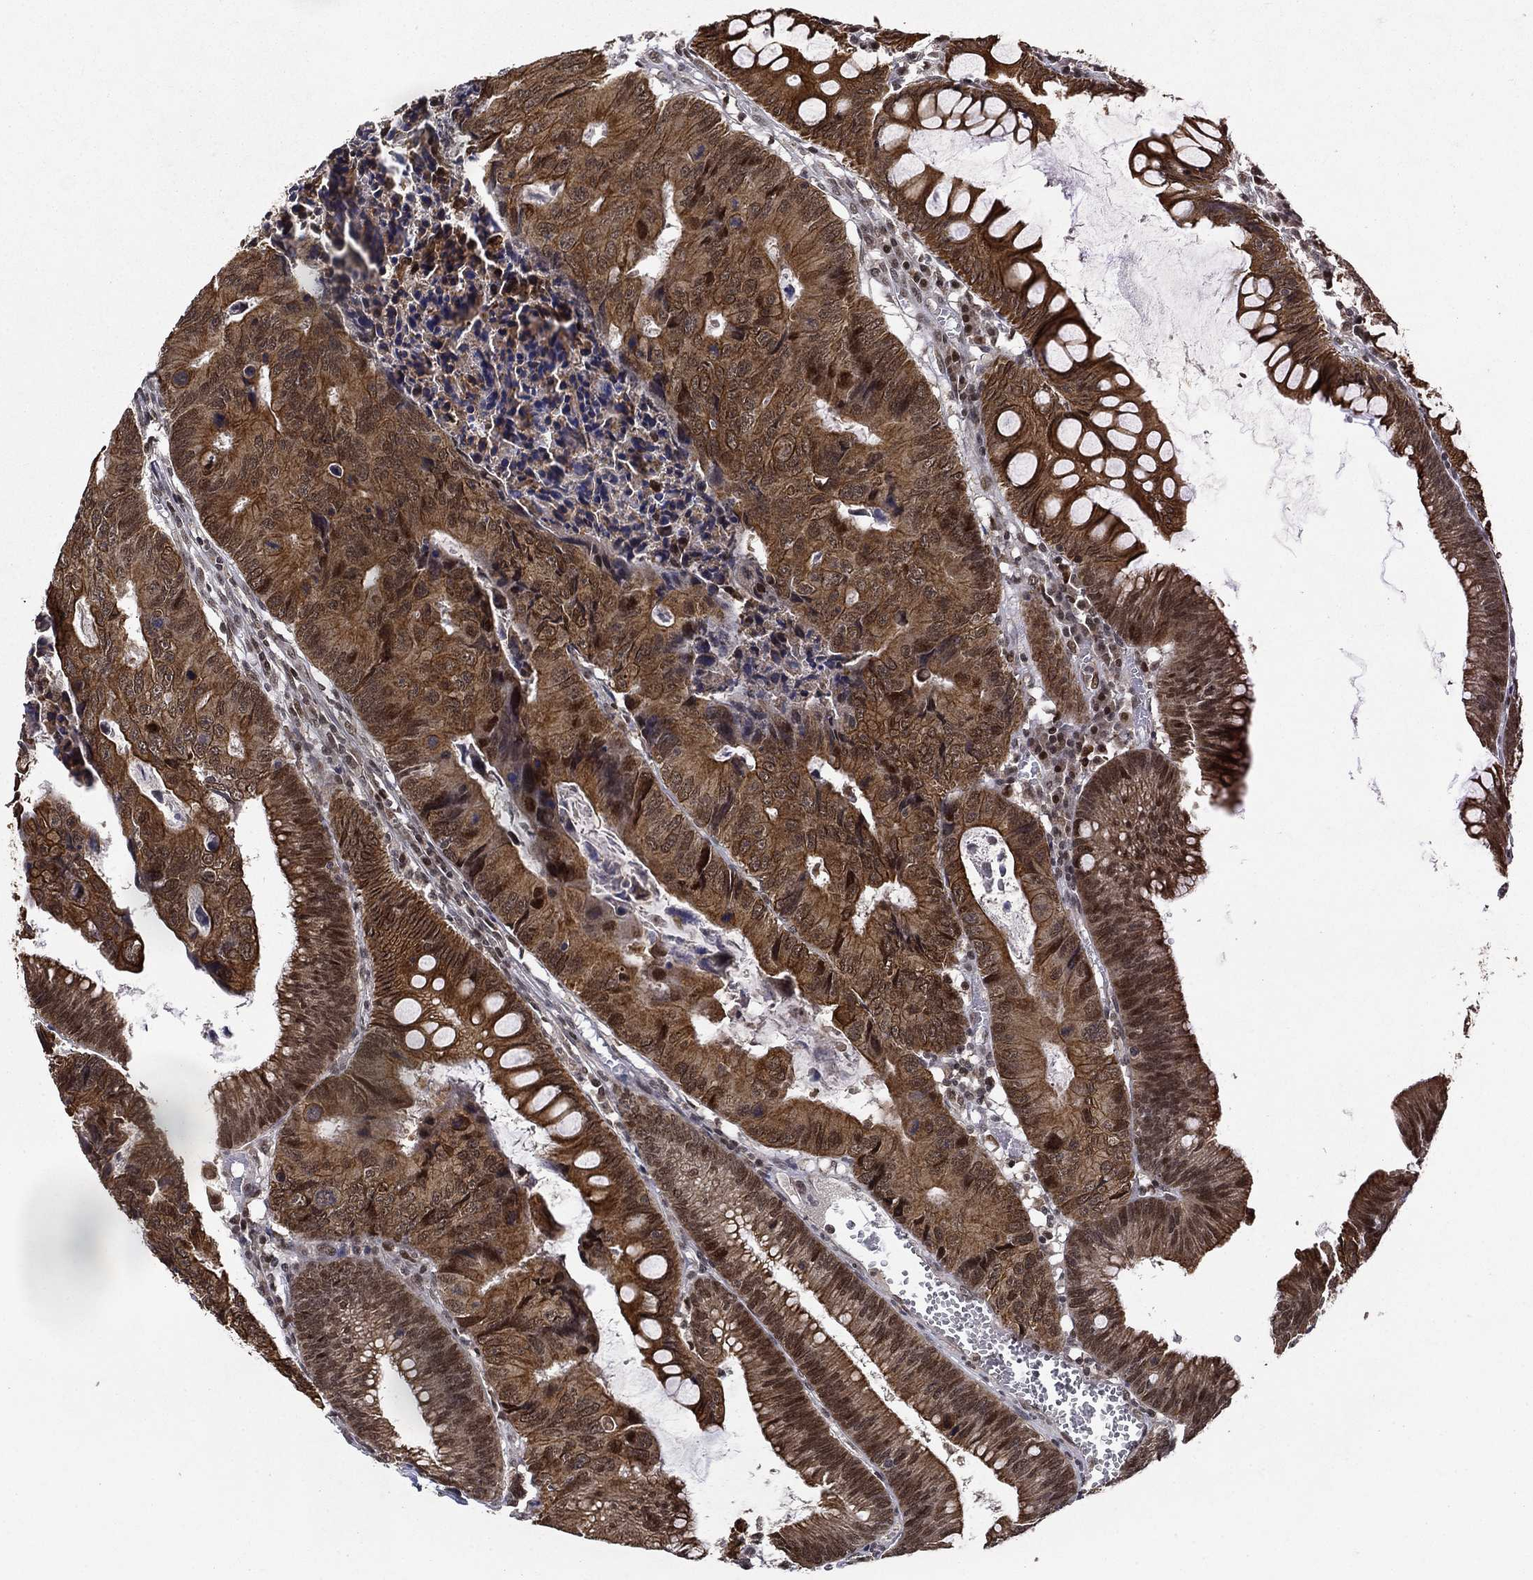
{"staining": {"intensity": "strong", "quantity": ">75%", "location": "cytoplasmic/membranous"}, "tissue": "colorectal cancer", "cell_type": "Tumor cells", "image_type": "cancer", "snomed": [{"axis": "morphology", "description": "Adenocarcinoma, NOS"}, {"axis": "topography", "description": "Colon"}], "caption": "Immunohistochemistry (IHC) staining of colorectal adenocarcinoma, which shows high levels of strong cytoplasmic/membranous expression in about >75% of tumor cells indicating strong cytoplasmic/membranous protein staining. The staining was performed using DAB (brown) for protein detection and nuclei were counterstained in hematoxylin (blue).", "gene": "CDCA7L", "patient": {"sex": "female", "age": 87}}